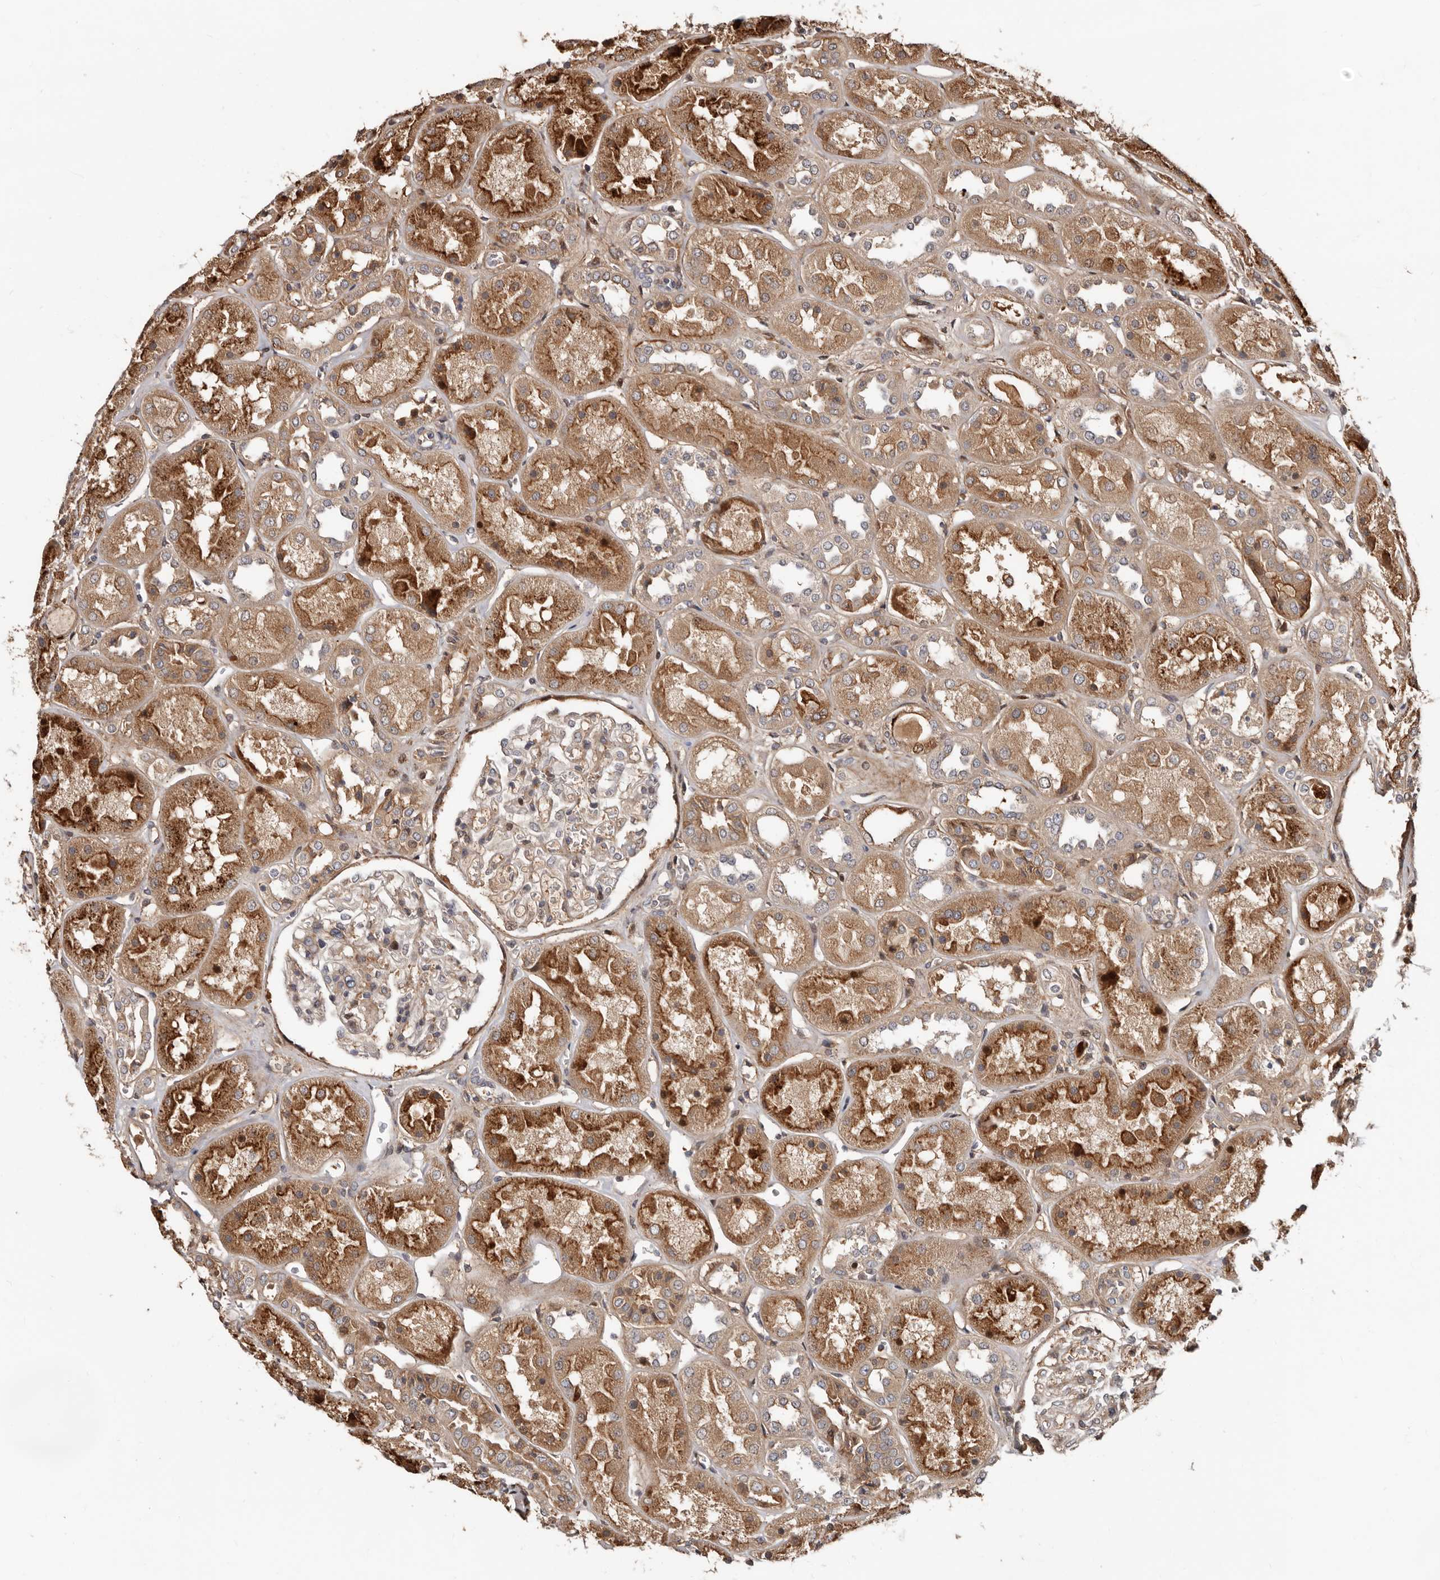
{"staining": {"intensity": "weak", "quantity": "25%-75%", "location": "cytoplasmic/membranous,nuclear"}, "tissue": "kidney", "cell_type": "Cells in glomeruli", "image_type": "normal", "snomed": [{"axis": "morphology", "description": "Normal tissue, NOS"}, {"axis": "topography", "description": "Kidney"}], "caption": "DAB immunohistochemical staining of unremarkable kidney reveals weak cytoplasmic/membranous,nuclear protein staining in about 25%-75% of cells in glomeruli. The staining is performed using DAB brown chromogen to label protein expression. The nuclei are counter-stained blue using hematoxylin.", "gene": "WEE2", "patient": {"sex": "male", "age": 70}}